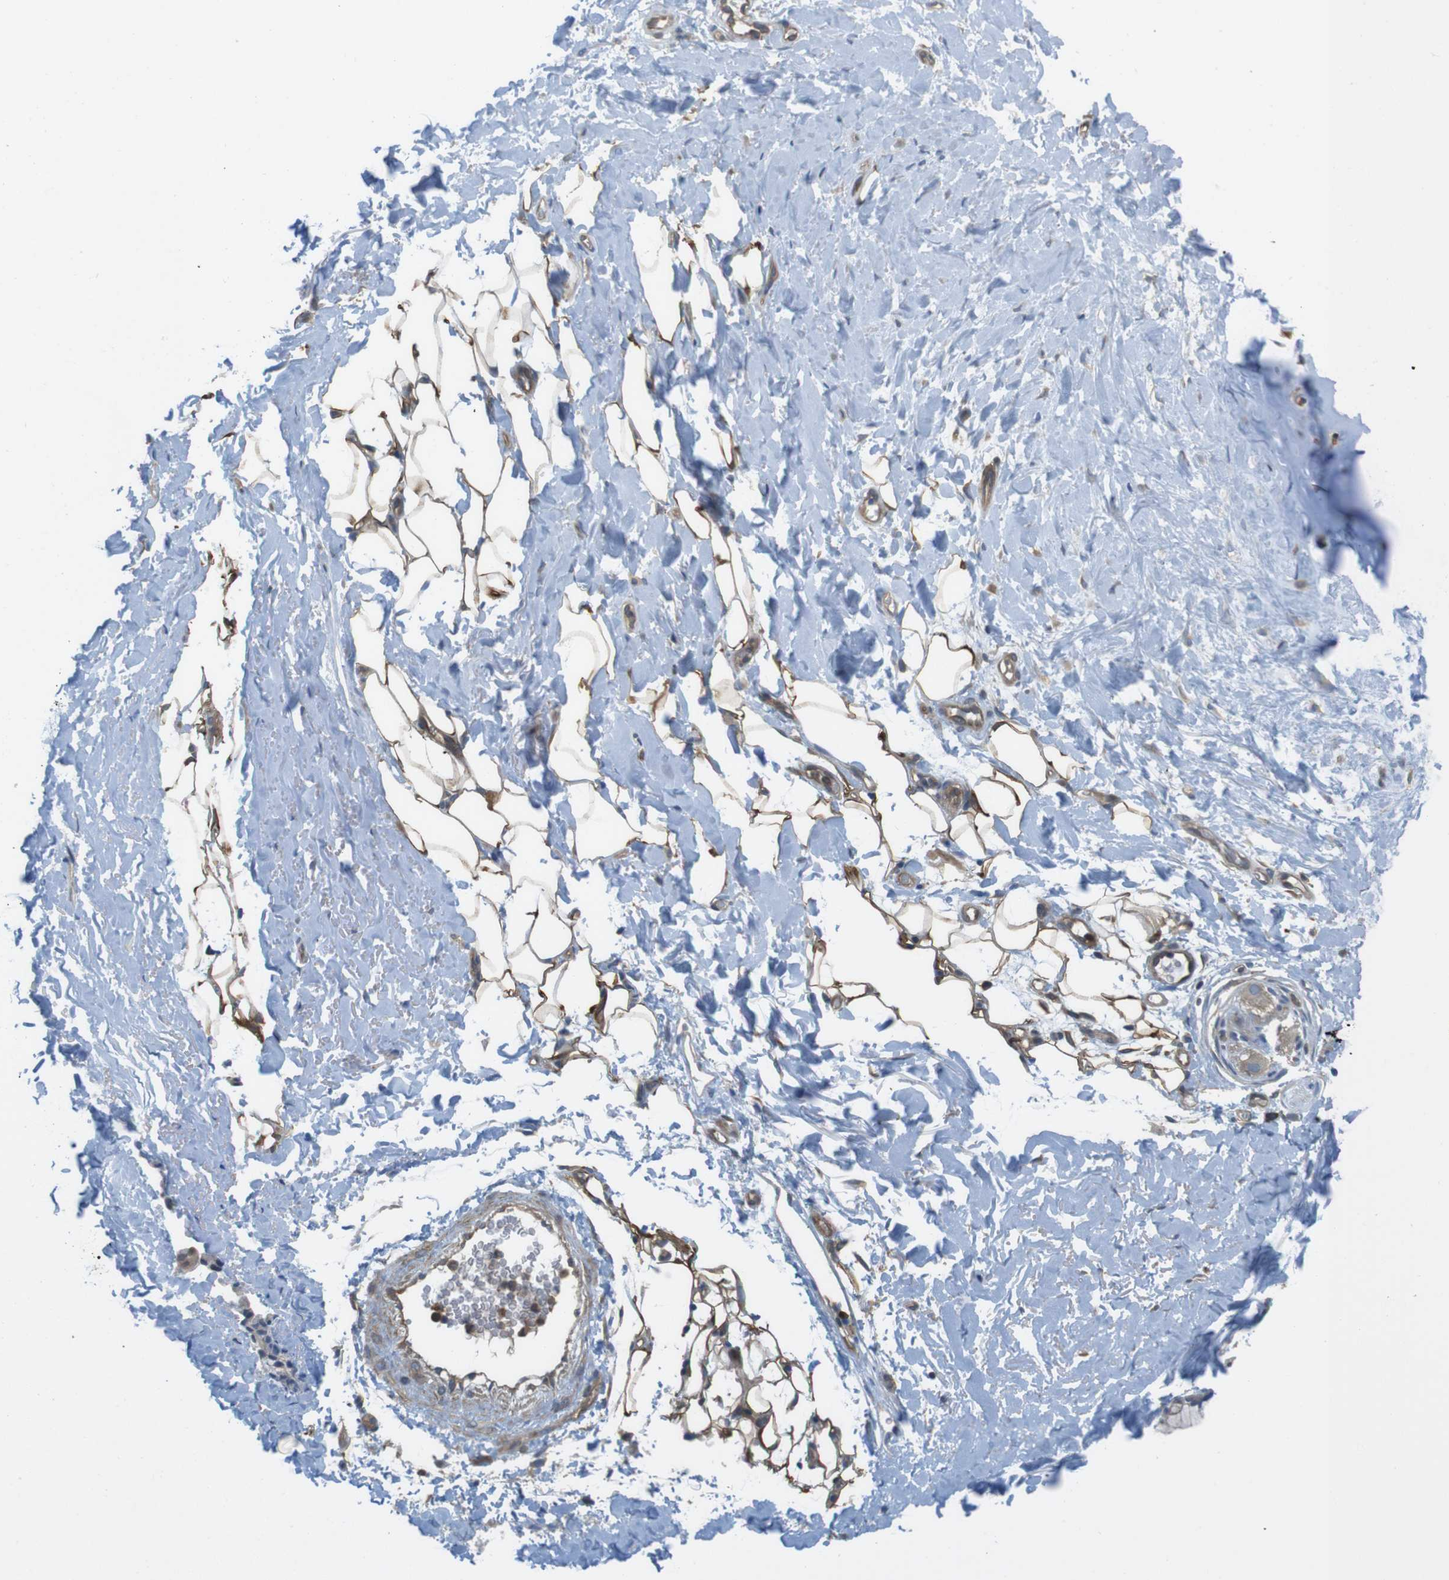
{"staining": {"intensity": "moderate", "quantity": ">75%", "location": "cytoplasmic/membranous"}, "tissue": "adipose tissue", "cell_type": "Adipocytes", "image_type": "normal", "snomed": [{"axis": "morphology", "description": "Normal tissue, NOS"}, {"axis": "topography", "description": "Cartilage tissue"}, {"axis": "topography", "description": "Bronchus"}], "caption": "A brown stain labels moderate cytoplasmic/membranous staining of a protein in adipocytes of normal human adipose tissue. Using DAB (brown) and hematoxylin (blue) stains, captured at high magnification using brightfield microscopy.", "gene": "MTHFD1L", "patient": {"sex": "female", "age": 73}}